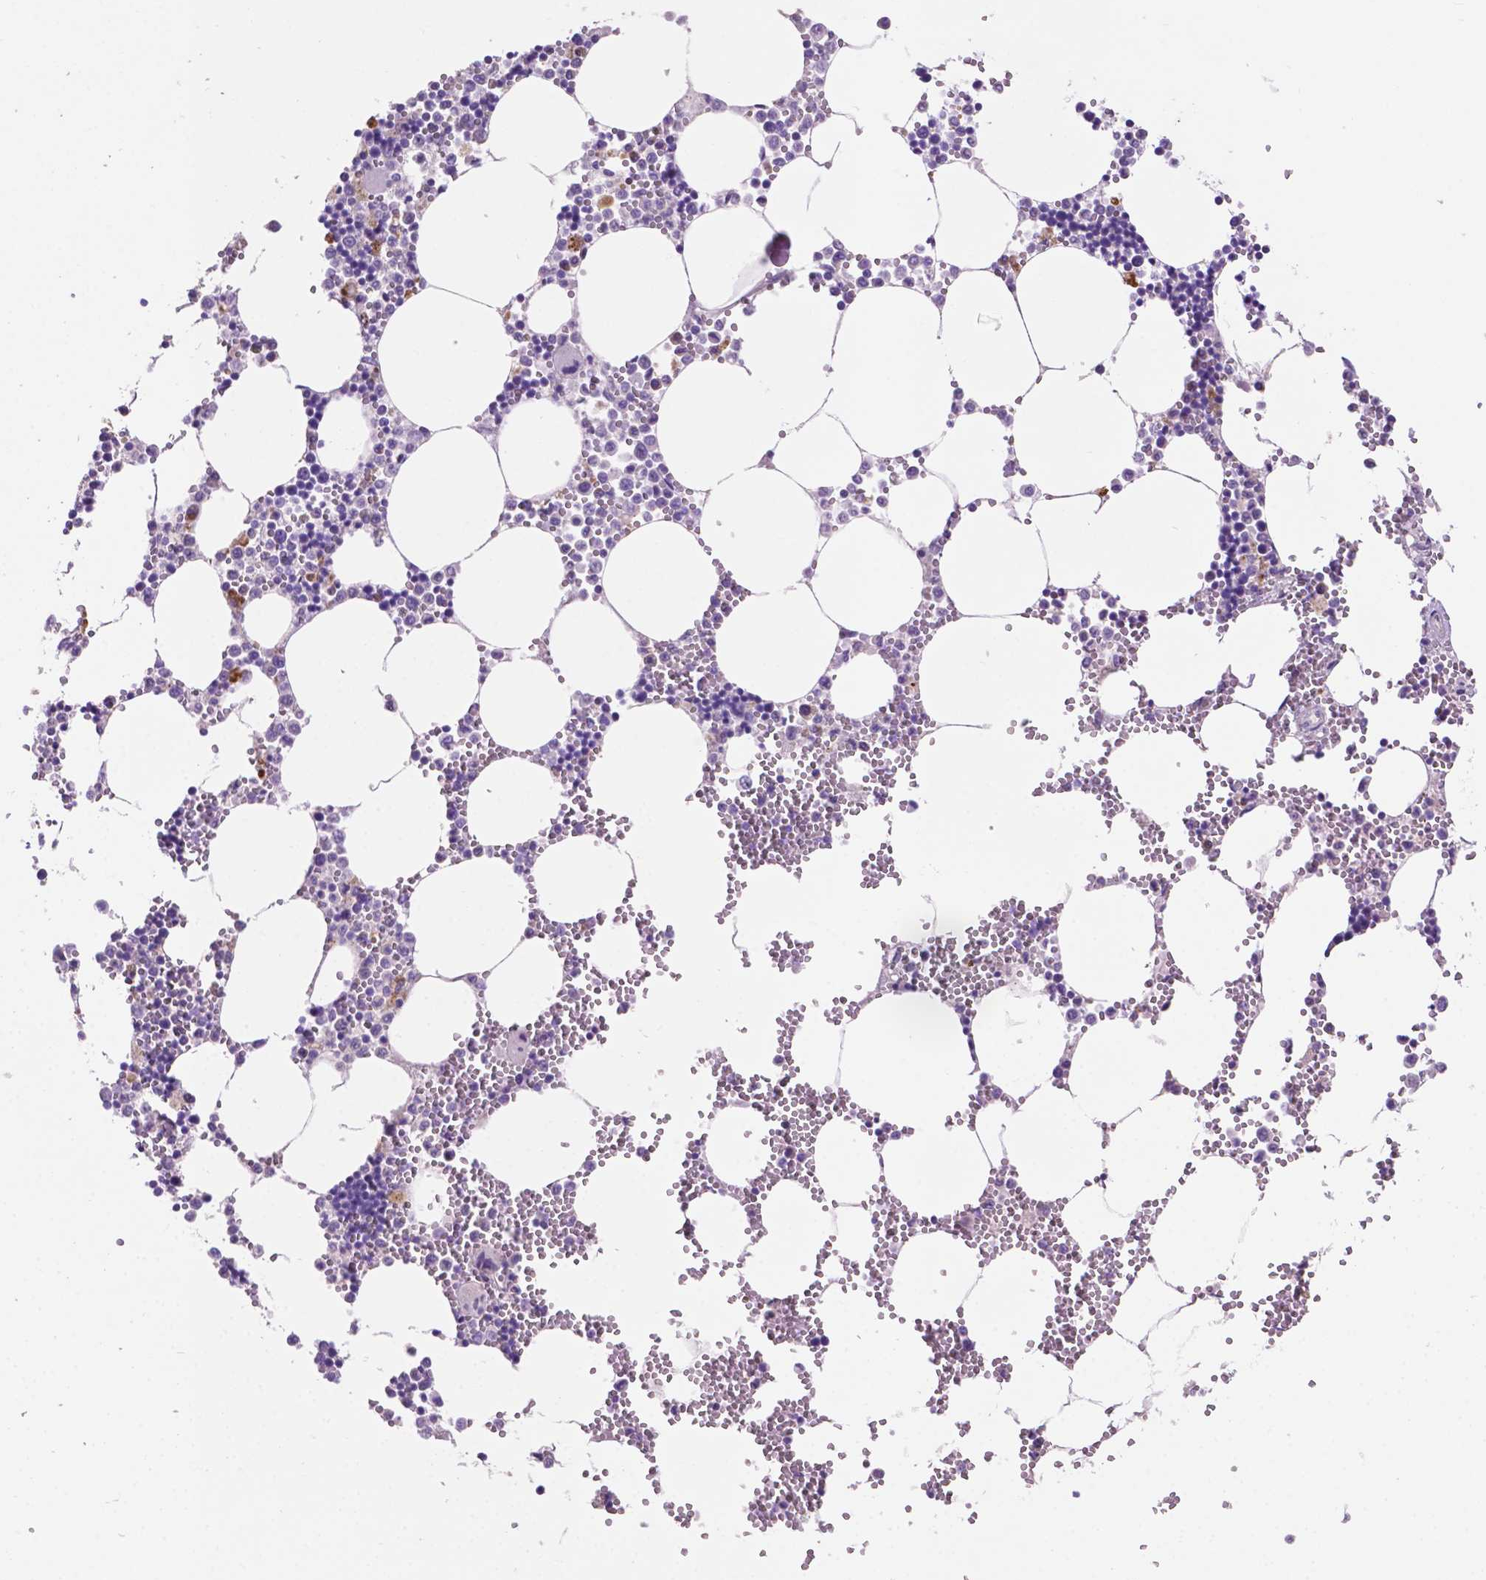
{"staining": {"intensity": "negative", "quantity": "none", "location": "none"}, "tissue": "bone marrow", "cell_type": "Hematopoietic cells", "image_type": "normal", "snomed": [{"axis": "morphology", "description": "Normal tissue, NOS"}, {"axis": "topography", "description": "Bone marrow"}], "caption": "There is no significant positivity in hematopoietic cells of bone marrow. (DAB (3,3'-diaminobenzidine) IHC visualized using brightfield microscopy, high magnification).", "gene": "CLDN17", "patient": {"sex": "male", "age": 54}}